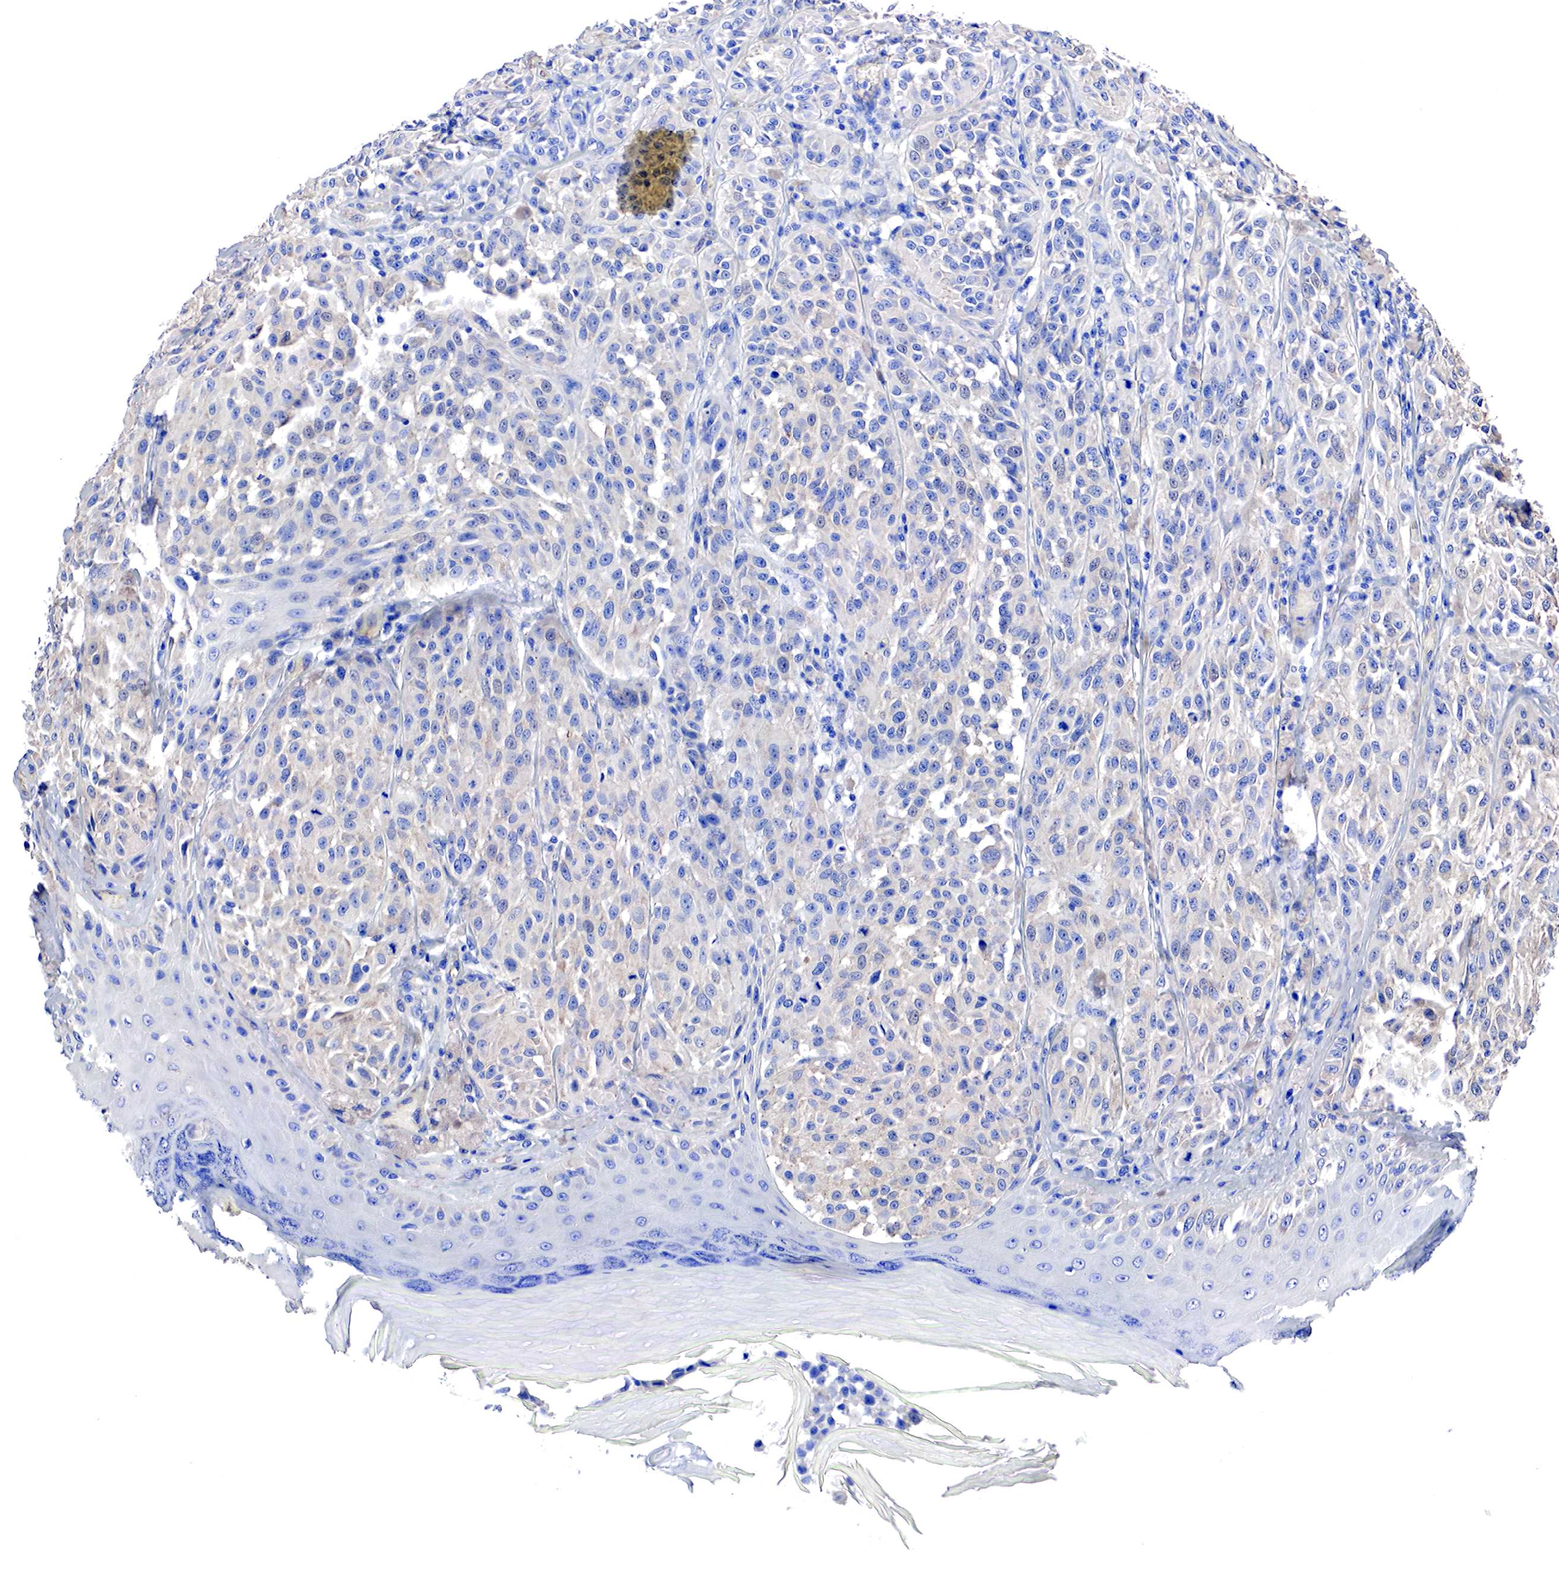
{"staining": {"intensity": "negative", "quantity": "none", "location": "none"}, "tissue": "melanoma", "cell_type": "Tumor cells", "image_type": "cancer", "snomed": [{"axis": "morphology", "description": "Malignant melanoma, NOS"}, {"axis": "topography", "description": "Skin"}], "caption": "The photomicrograph reveals no significant expression in tumor cells of malignant melanoma.", "gene": "RDX", "patient": {"sex": "male", "age": 44}}